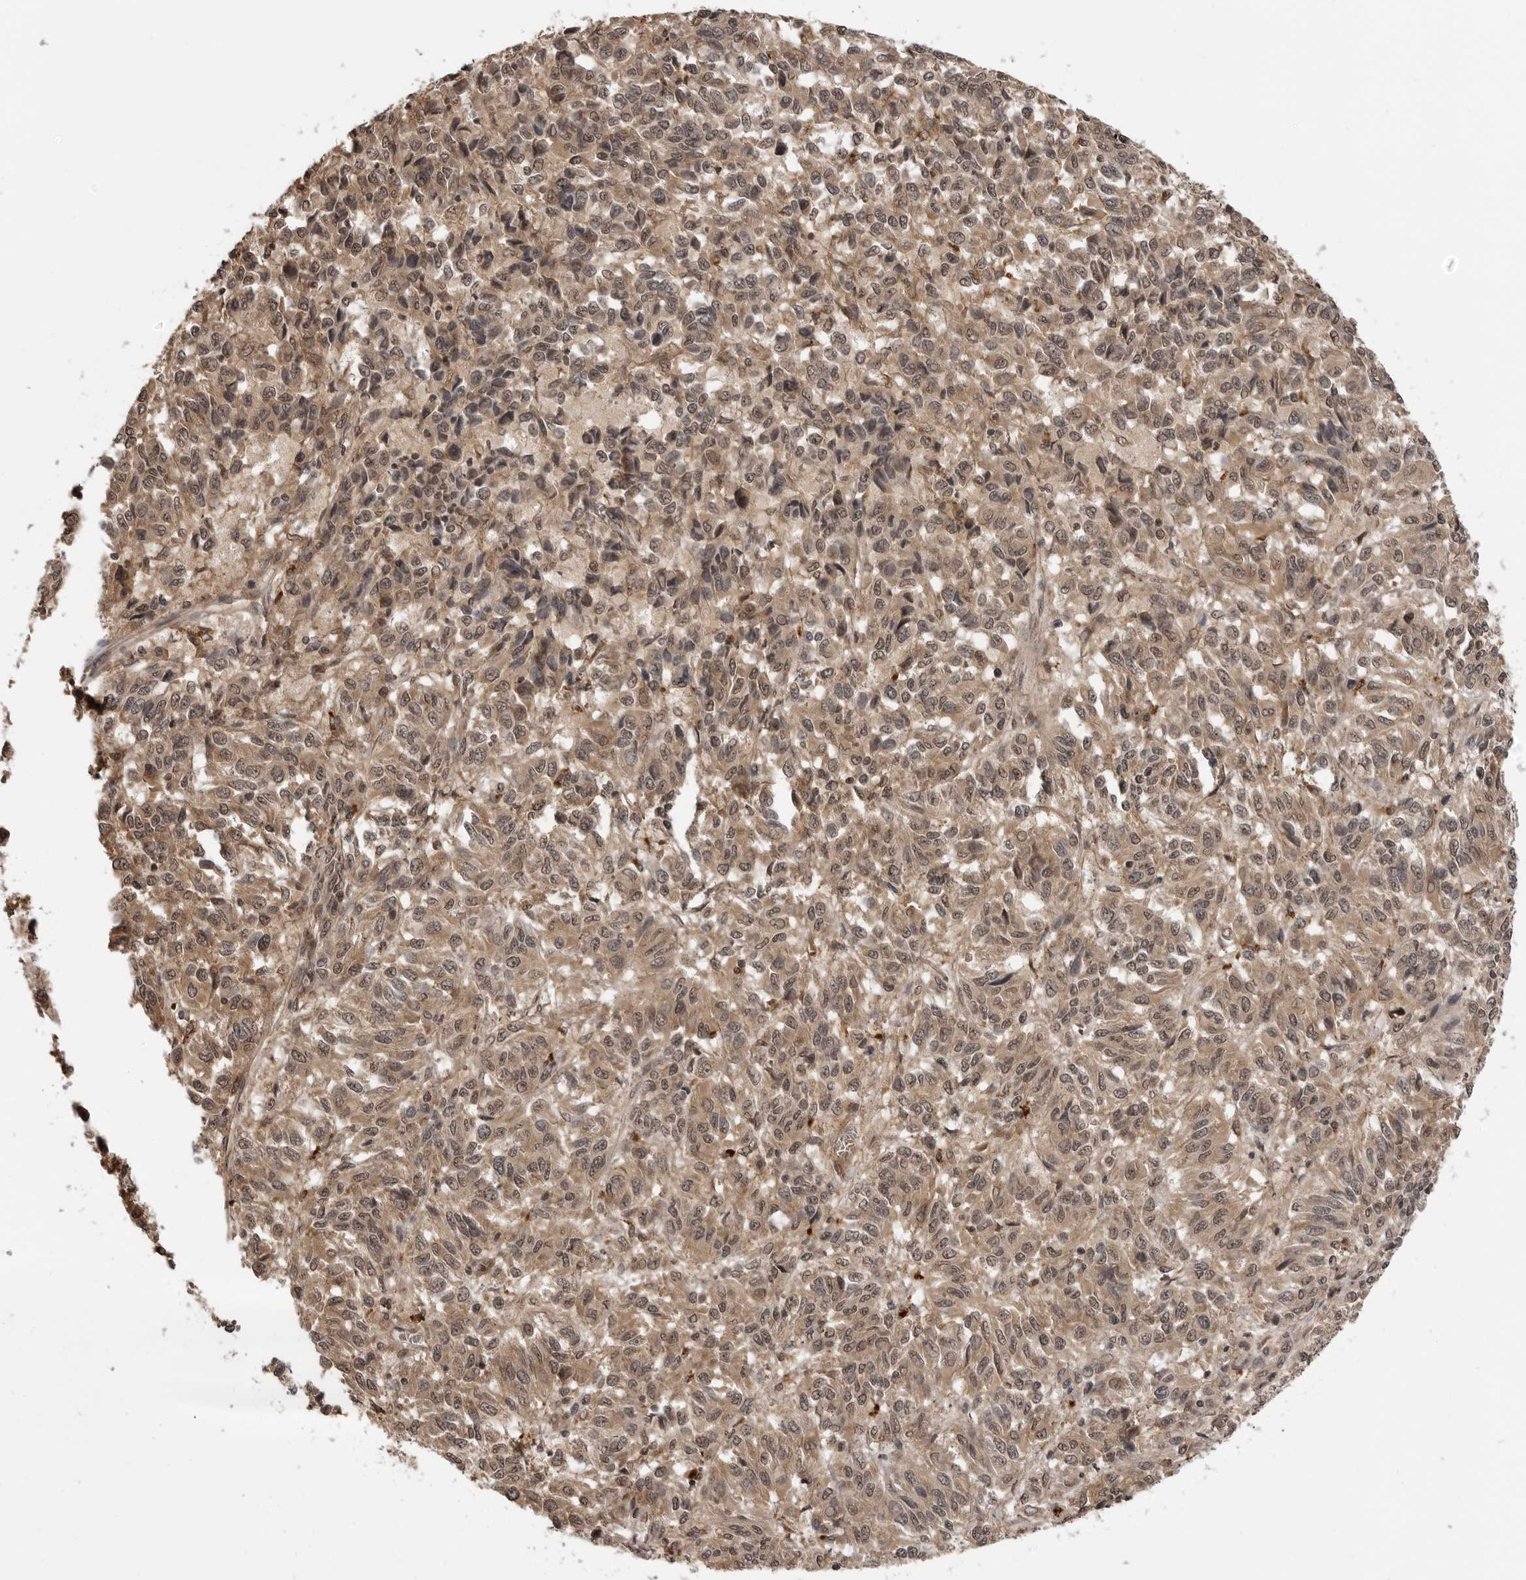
{"staining": {"intensity": "weak", "quantity": ">75%", "location": "cytoplasmic/membranous,nuclear"}, "tissue": "melanoma", "cell_type": "Tumor cells", "image_type": "cancer", "snomed": [{"axis": "morphology", "description": "Malignant melanoma, Metastatic site"}, {"axis": "topography", "description": "Lung"}], "caption": "IHC of human melanoma reveals low levels of weak cytoplasmic/membranous and nuclear expression in approximately >75% of tumor cells. (DAB (3,3'-diaminobenzidine) = brown stain, brightfield microscopy at high magnification).", "gene": "IL24", "patient": {"sex": "male", "age": 64}}